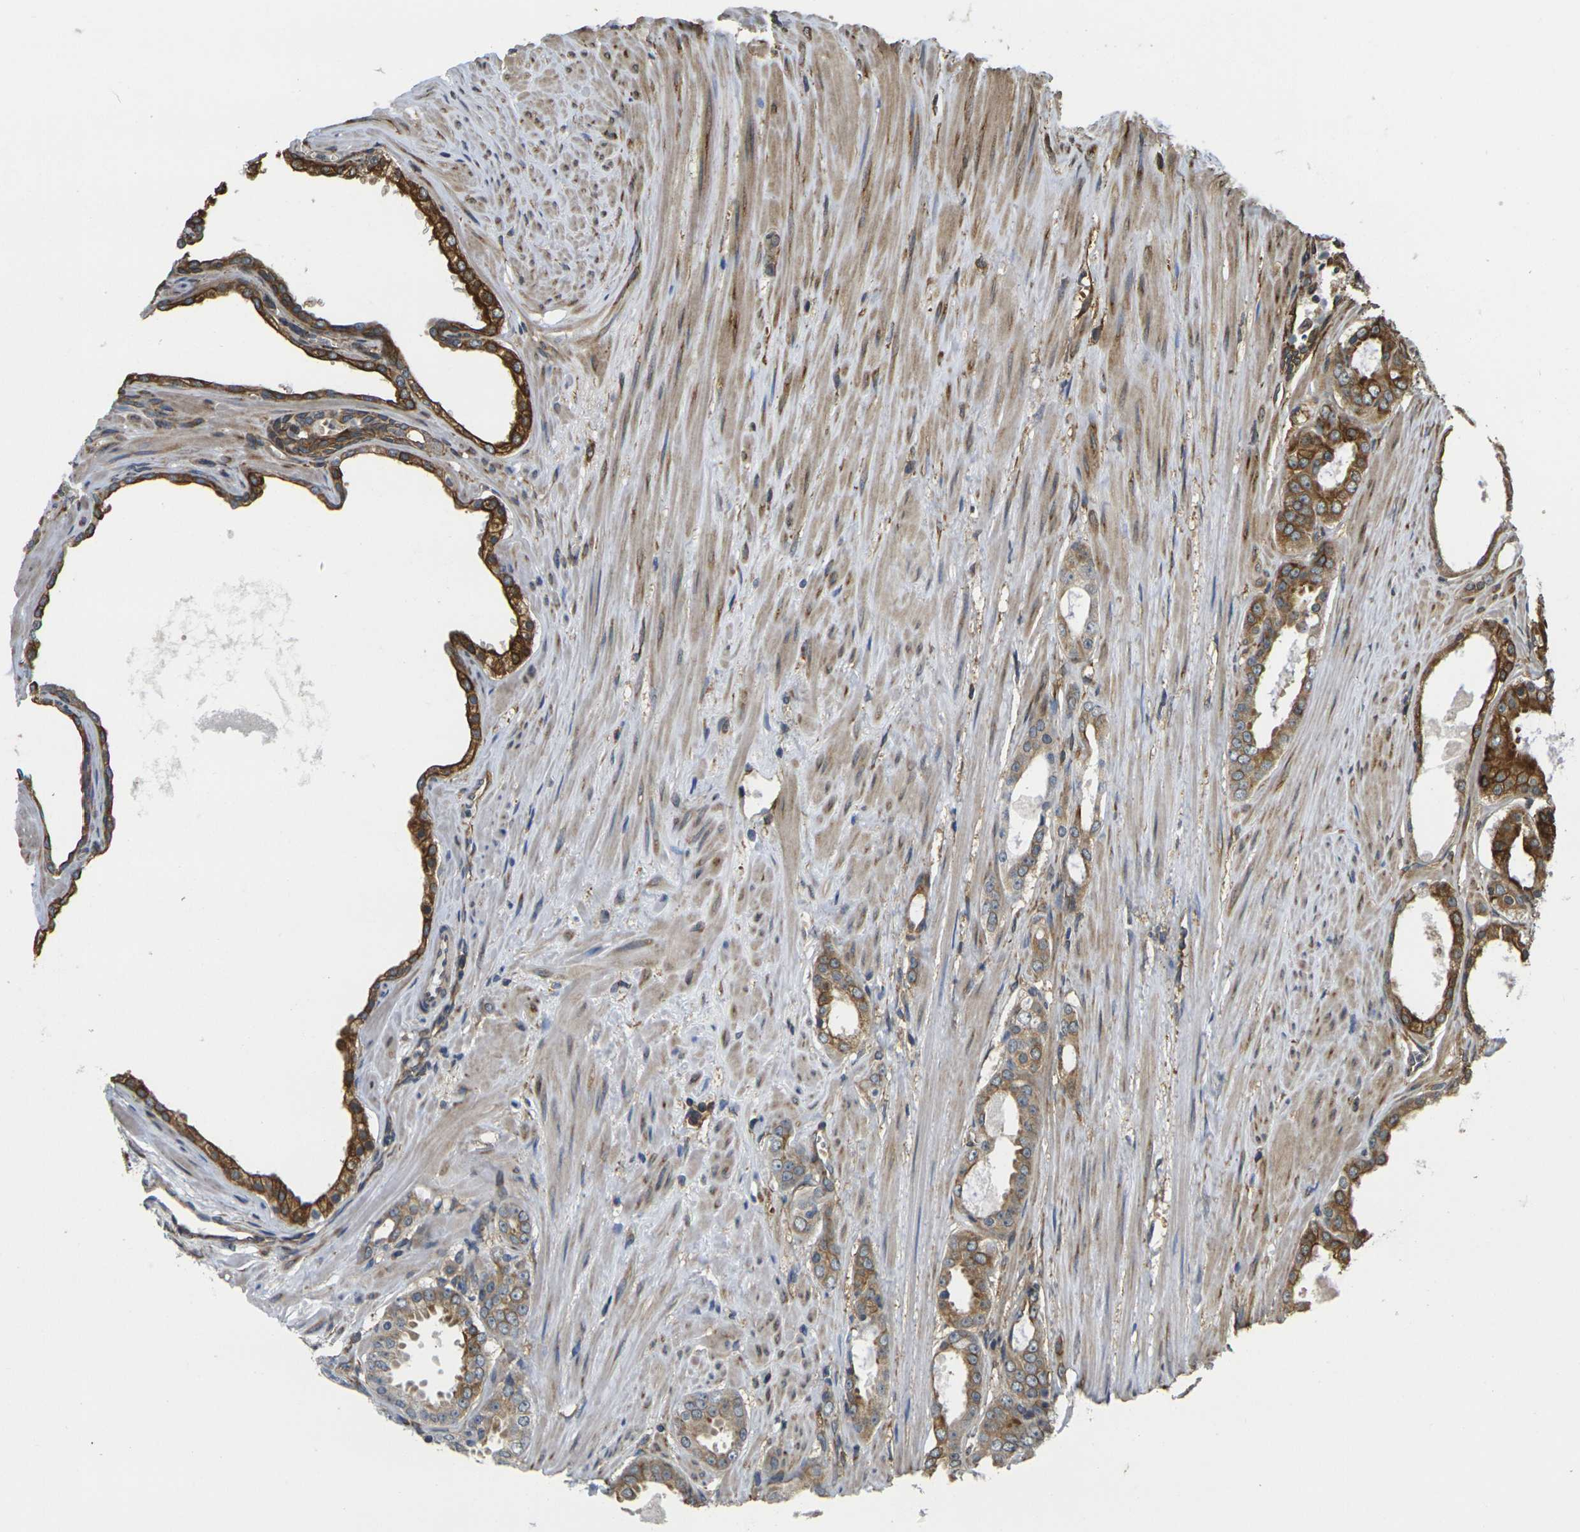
{"staining": {"intensity": "strong", "quantity": "25%-75%", "location": "cytoplasmic/membranous"}, "tissue": "prostate cancer", "cell_type": "Tumor cells", "image_type": "cancer", "snomed": [{"axis": "morphology", "description": "Adenocarcinoma, Low grade"}, {"axis": "topography", "description": "Prostate"}], "caption": "Immunohistochemical staining of low-grade adenocarcinoma (prostate) demonstrates high levels of strong cytoplasmic/membranous protein positivity in approximately 25%-75% of tumor cells. (DAB IHC with brightfield microscopy, high magnification).", "gene": "CAST", "patient": {"sex": "male", "age": 57}}